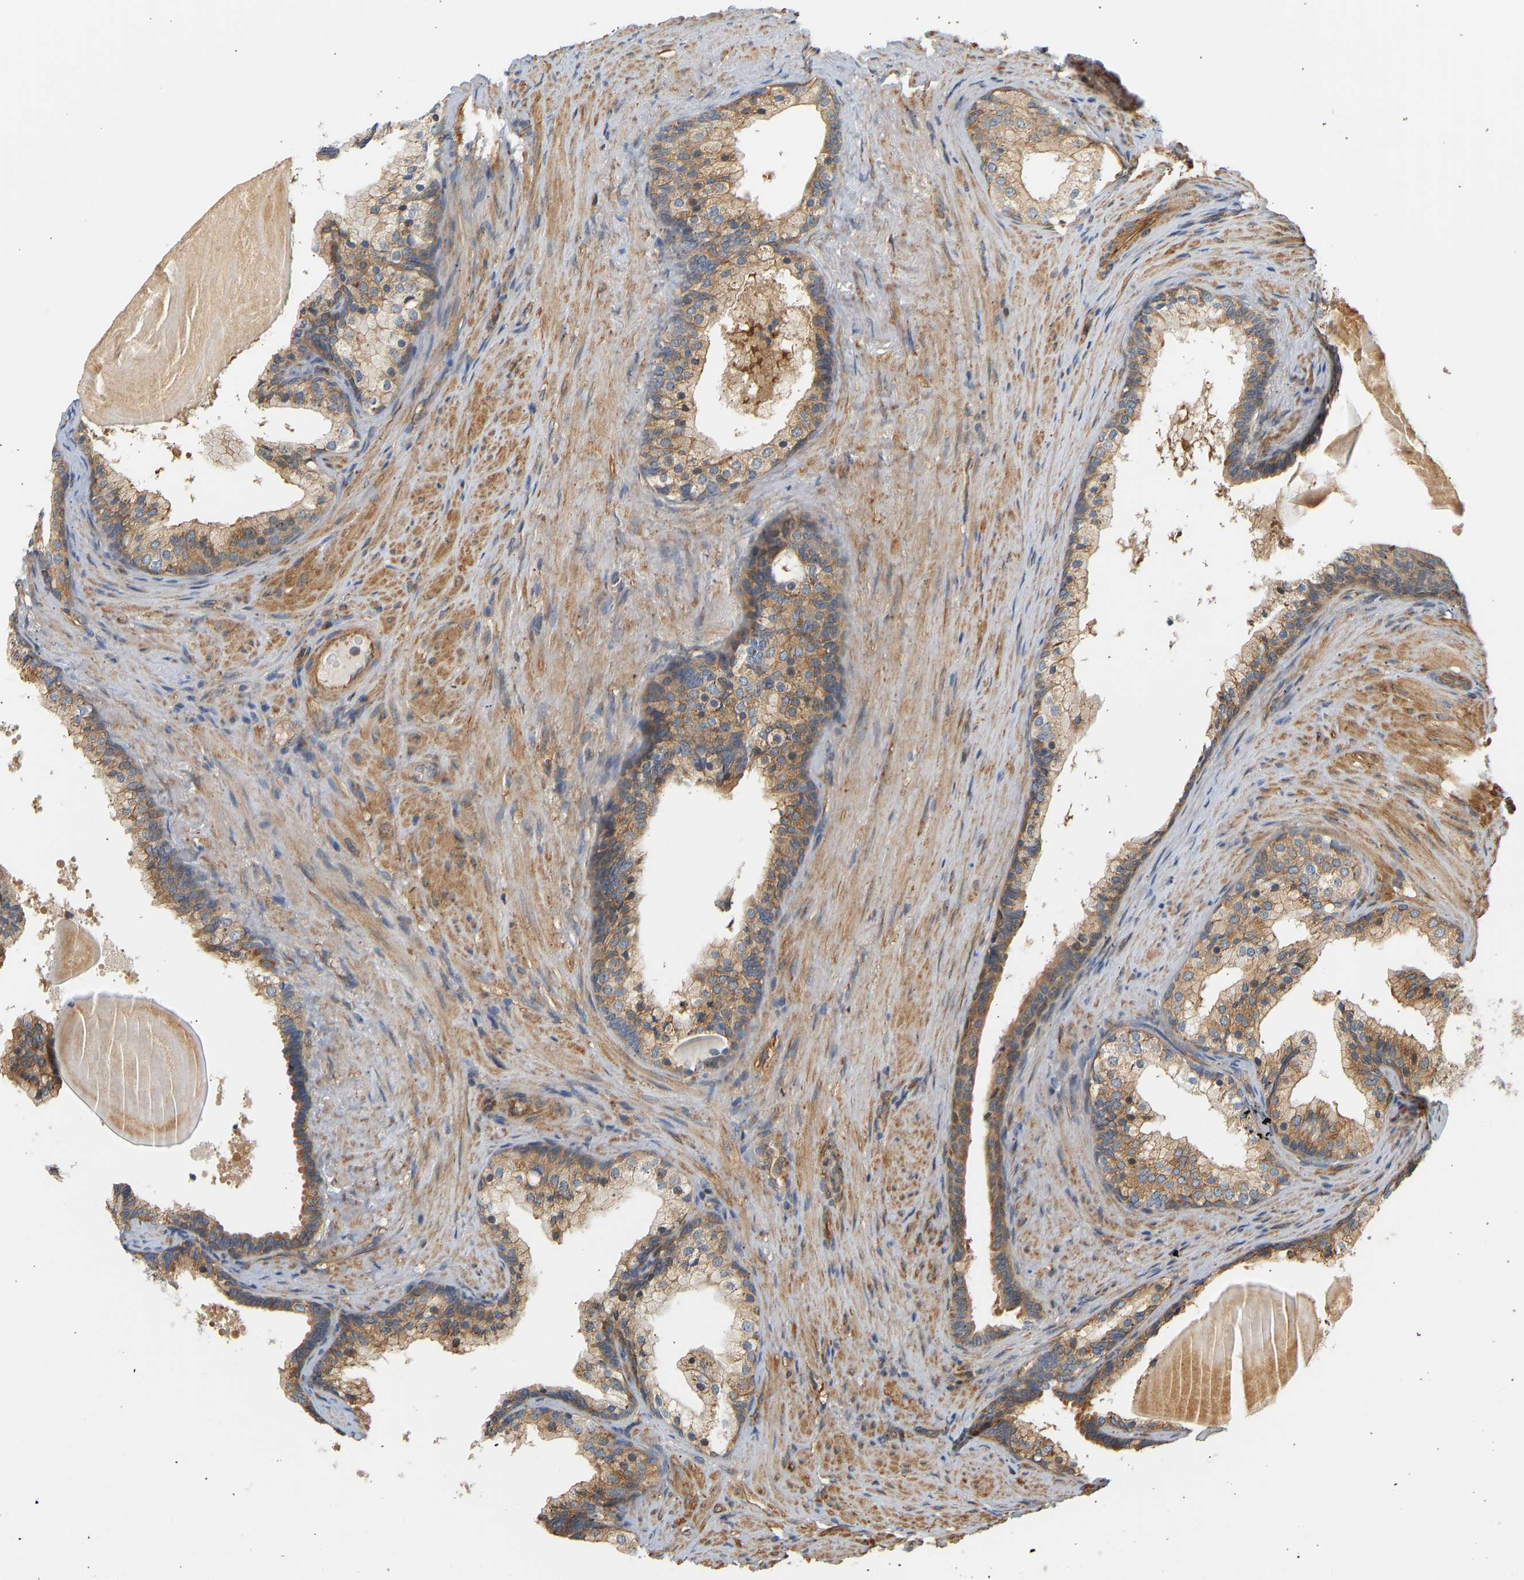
{"staining": {"intensity": "moderate", "quantity": ">75%", "location": "cytoplasmic/membranous"}, "tissue": "prostate cancer", "cell_type": "Tumor cells", "image_type": "cancer", "snomed": [{"axis": "morphology", "description": "Adenocarcinoma, Low grade"}, {"axis": "topography", "description": "Prostate"}], "caption": "Protein staining exhibits moderate cytoplasmic/membranous staining in approximately >75% of tumor cells in adenocarcinoma (low-grade) (prostate).", "gene": "CEP57", "patient": {"sex": "male", "age": 69}}